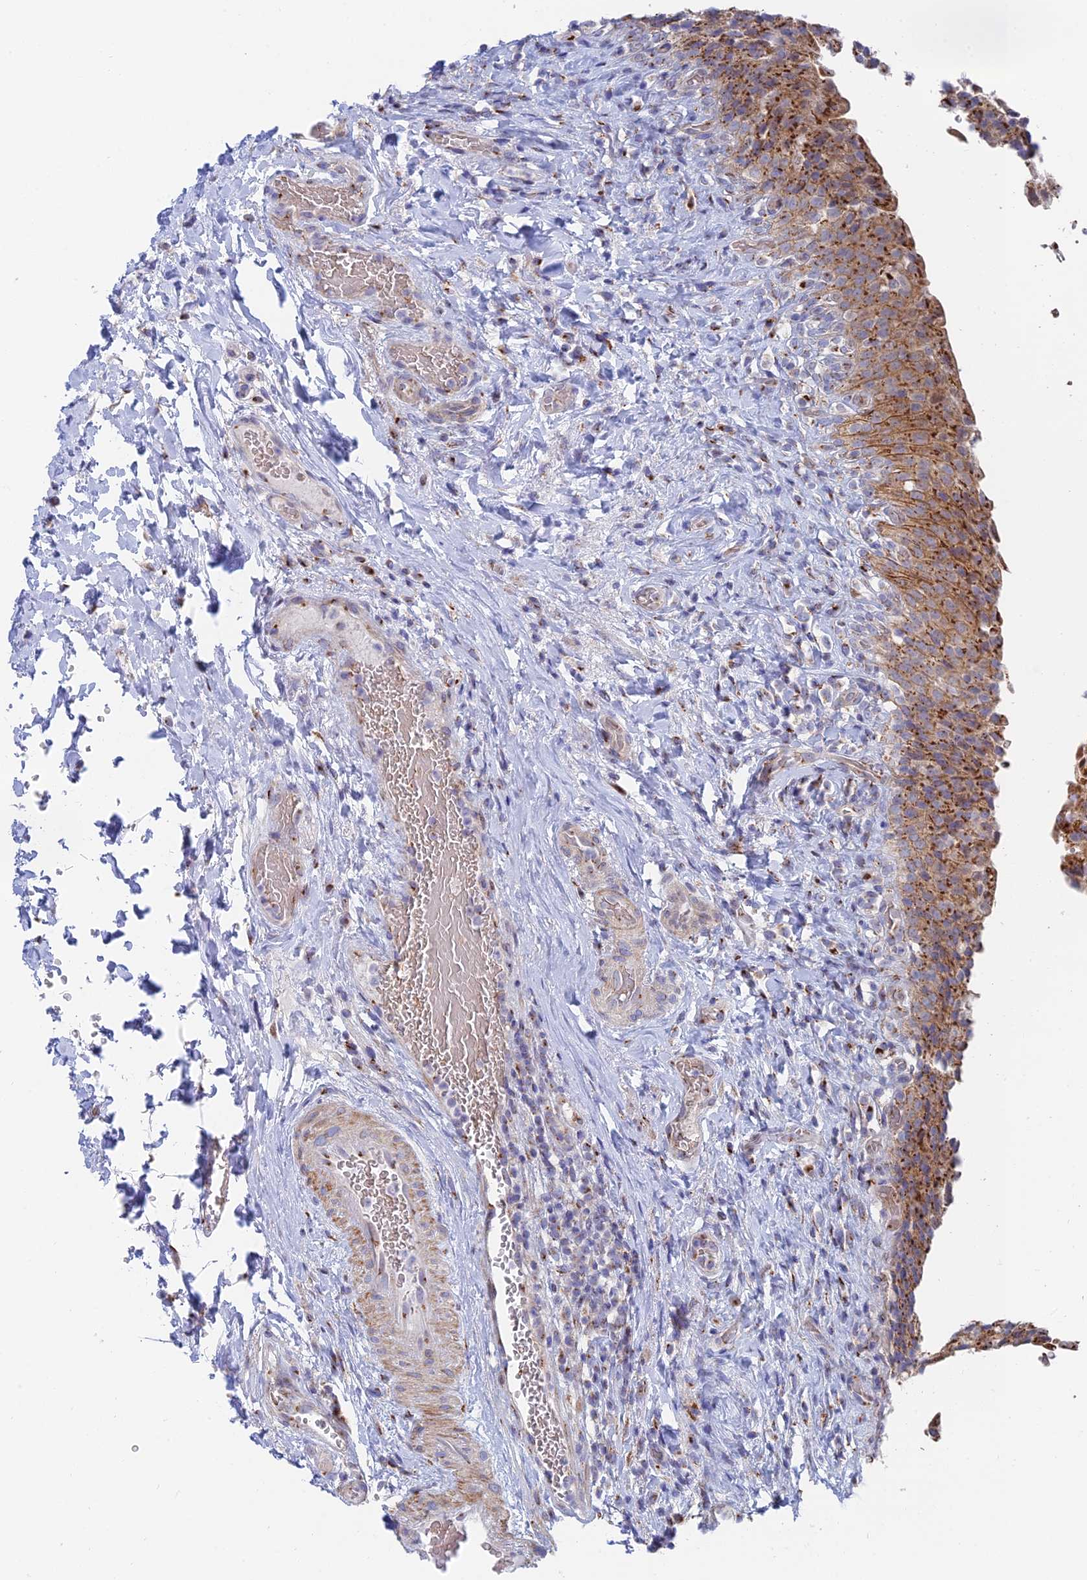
{"staining": {"intensity": "moderate", "quantity": ">75%", "location": "cytoplasmic/membranous"}, "tissue": "urinary bladder", "cell_type": "Urothelial cells", "image_type": "normal", "snomed": [{"axis": "morphology", "description": "Normal tissue, NOS"}, {"axis": "morphology", "description": "Inflammation, NOS"}, {"axis": "topography", "description": "Urinary bladder"}], "caption": "Immunohistochemical staining of benign human urinary bladder displays medium levels of moderate cytoplasmic/membranous positivity in about >75% of urothelial cells. Immunohistochemistry (ihc) stains the protein of interest in brown and the nuclei are stained blue.", "gene": "ENSG00000267561", "patient": {"sex": "male", "age": 64}}